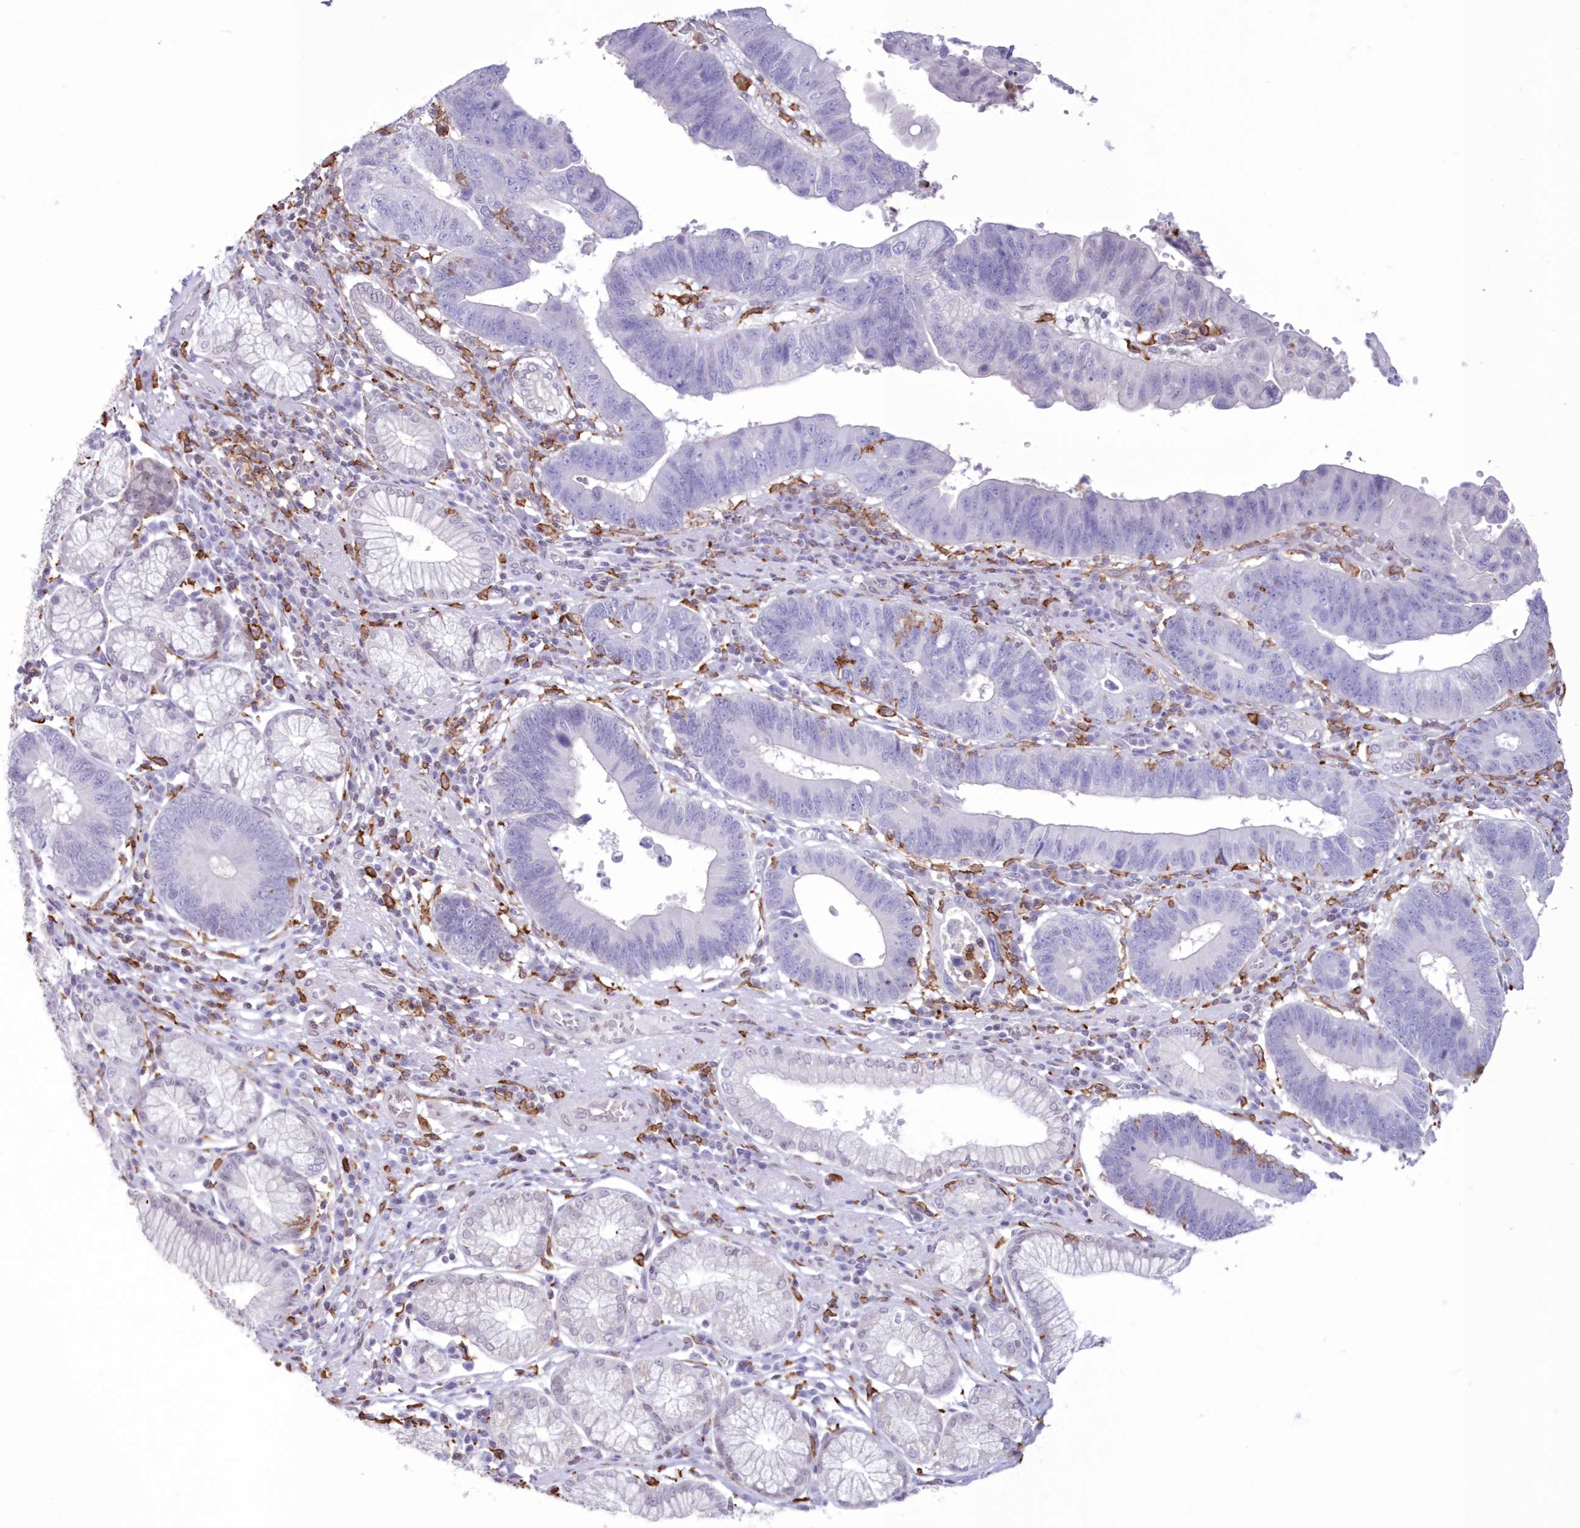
{"staining": {"intensity": "negative", "quantity": "none", "location": "none"}, "tissue": "stomach cancer", "cell_type": "Tumor cells", "image_type": "cancer", "snomed": [{"axis": "morphology", "description": "Adenocarcinoma, NOS"}, {"axis": "topography", "description": "Stomach"}], "caption": "An immunohistochemistry (IHC) micrograph of stomach cancer (adenocarcinoma) is shown. There is no staining in tumor cells of stomach cancer (adenocarcinoma). (Brightfield microscopy of DAB (3,3'-diaminobenzidine) immunohistochemistry at high magnification).", "gene": "C11orf1", "patient": {"sex": "male", "age": 59}}